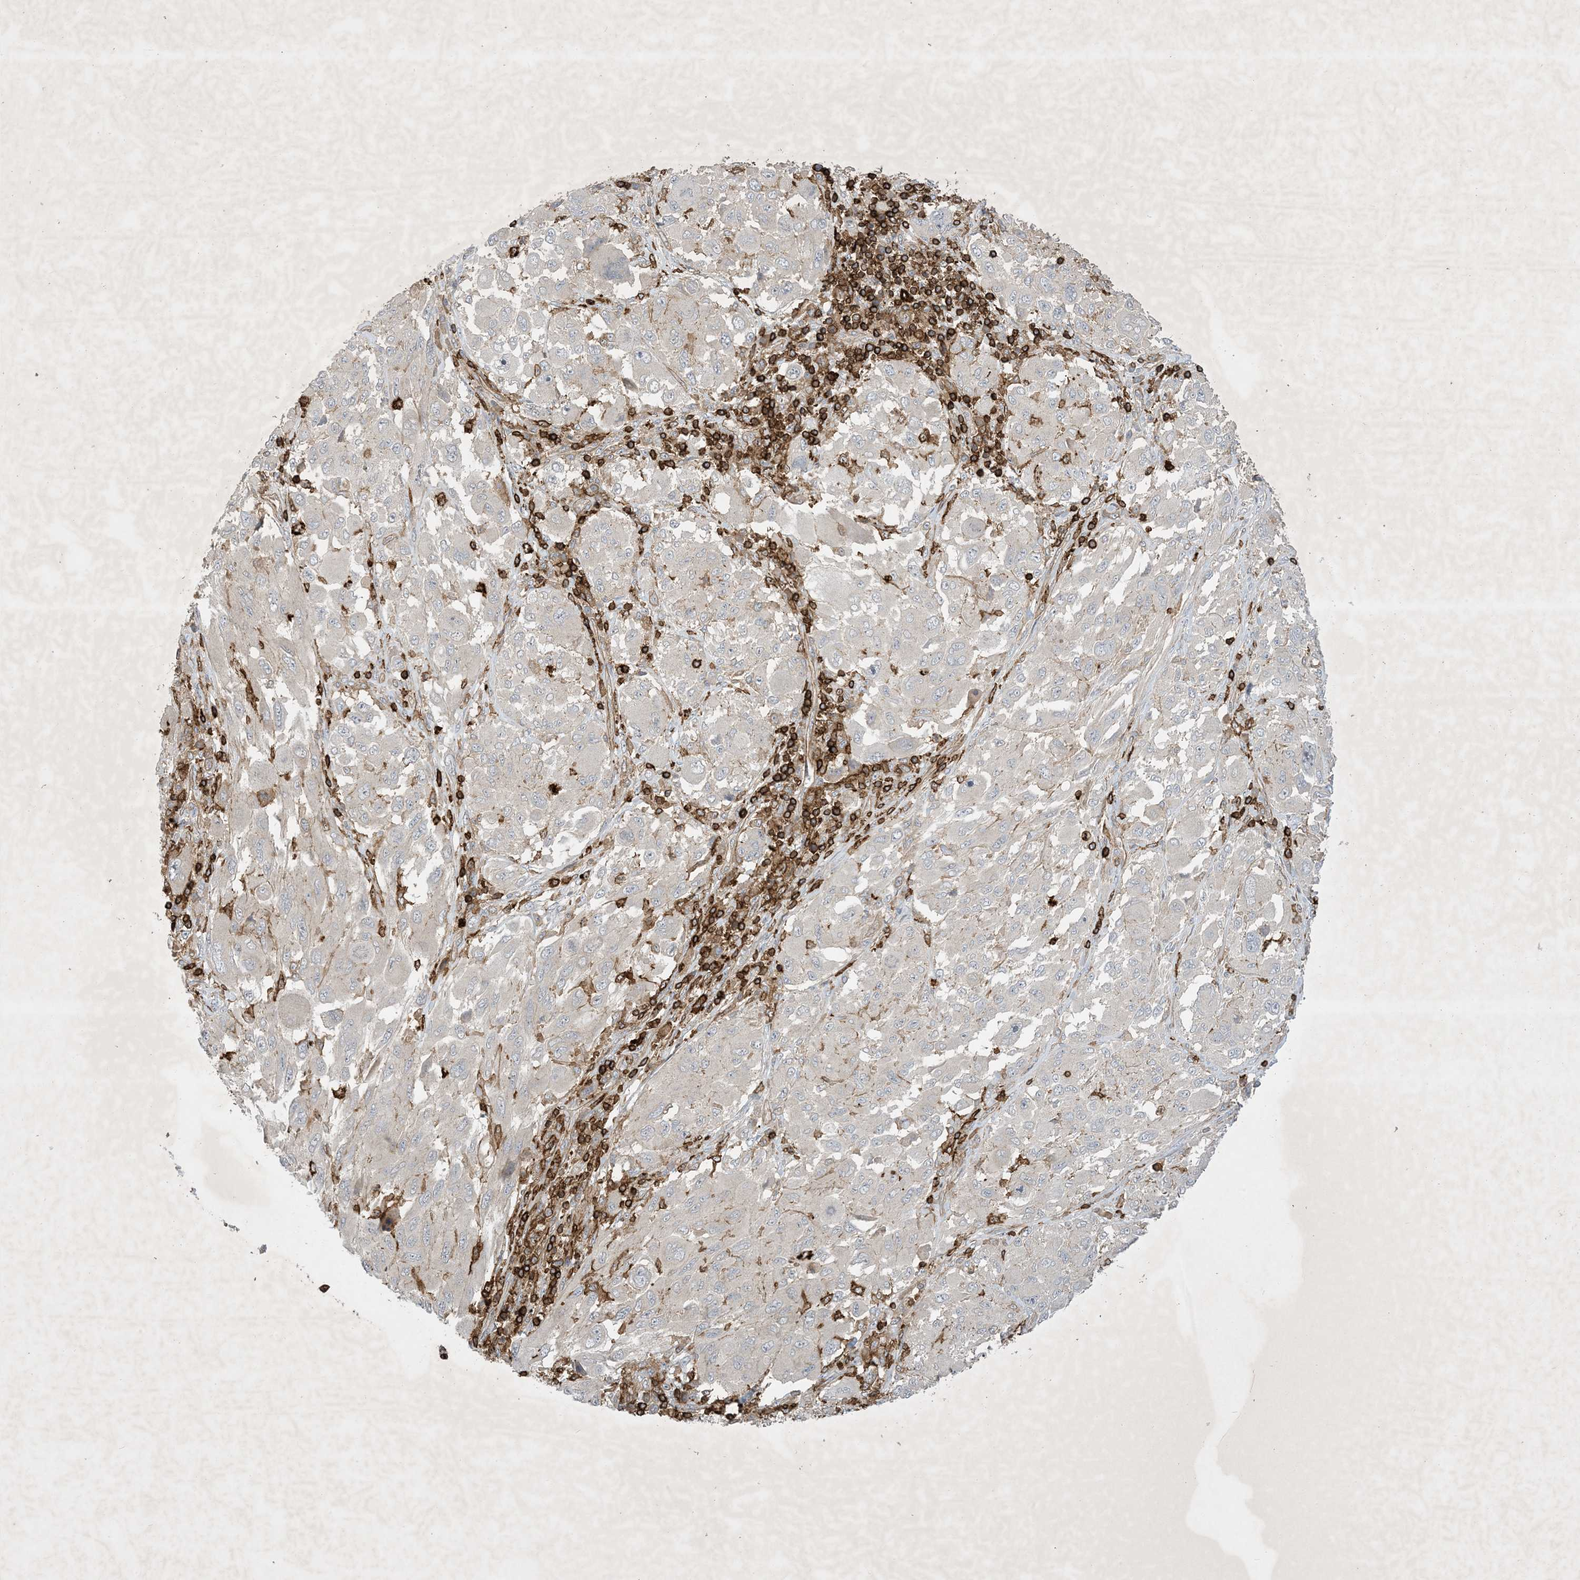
{"staining": {"intensity": "negative", "quantity": "none", "location": "none"}, "tissue": "melanoma", "cell_type": "Tumor cells", "image_type": "cancer", "snomed": [{"axis": "morphology", "description": "Malignant melanoma, NOS"}, {"axis": "topography", "description": "Skin"}], "caption": "IHC micrograph of neoplastic tissue: human malignant melanoma stained with DAB displays no significant protein staining in tumor cells. (Stains: DAB (3,3'-diaminobenzidine) immunohistochemistry (IHC) with hematoxylin counter stain, Microscopy: brightfield microscopy at high magnification).", "gene": "AK9", "patient": {"sex": "female", "age": 91}}